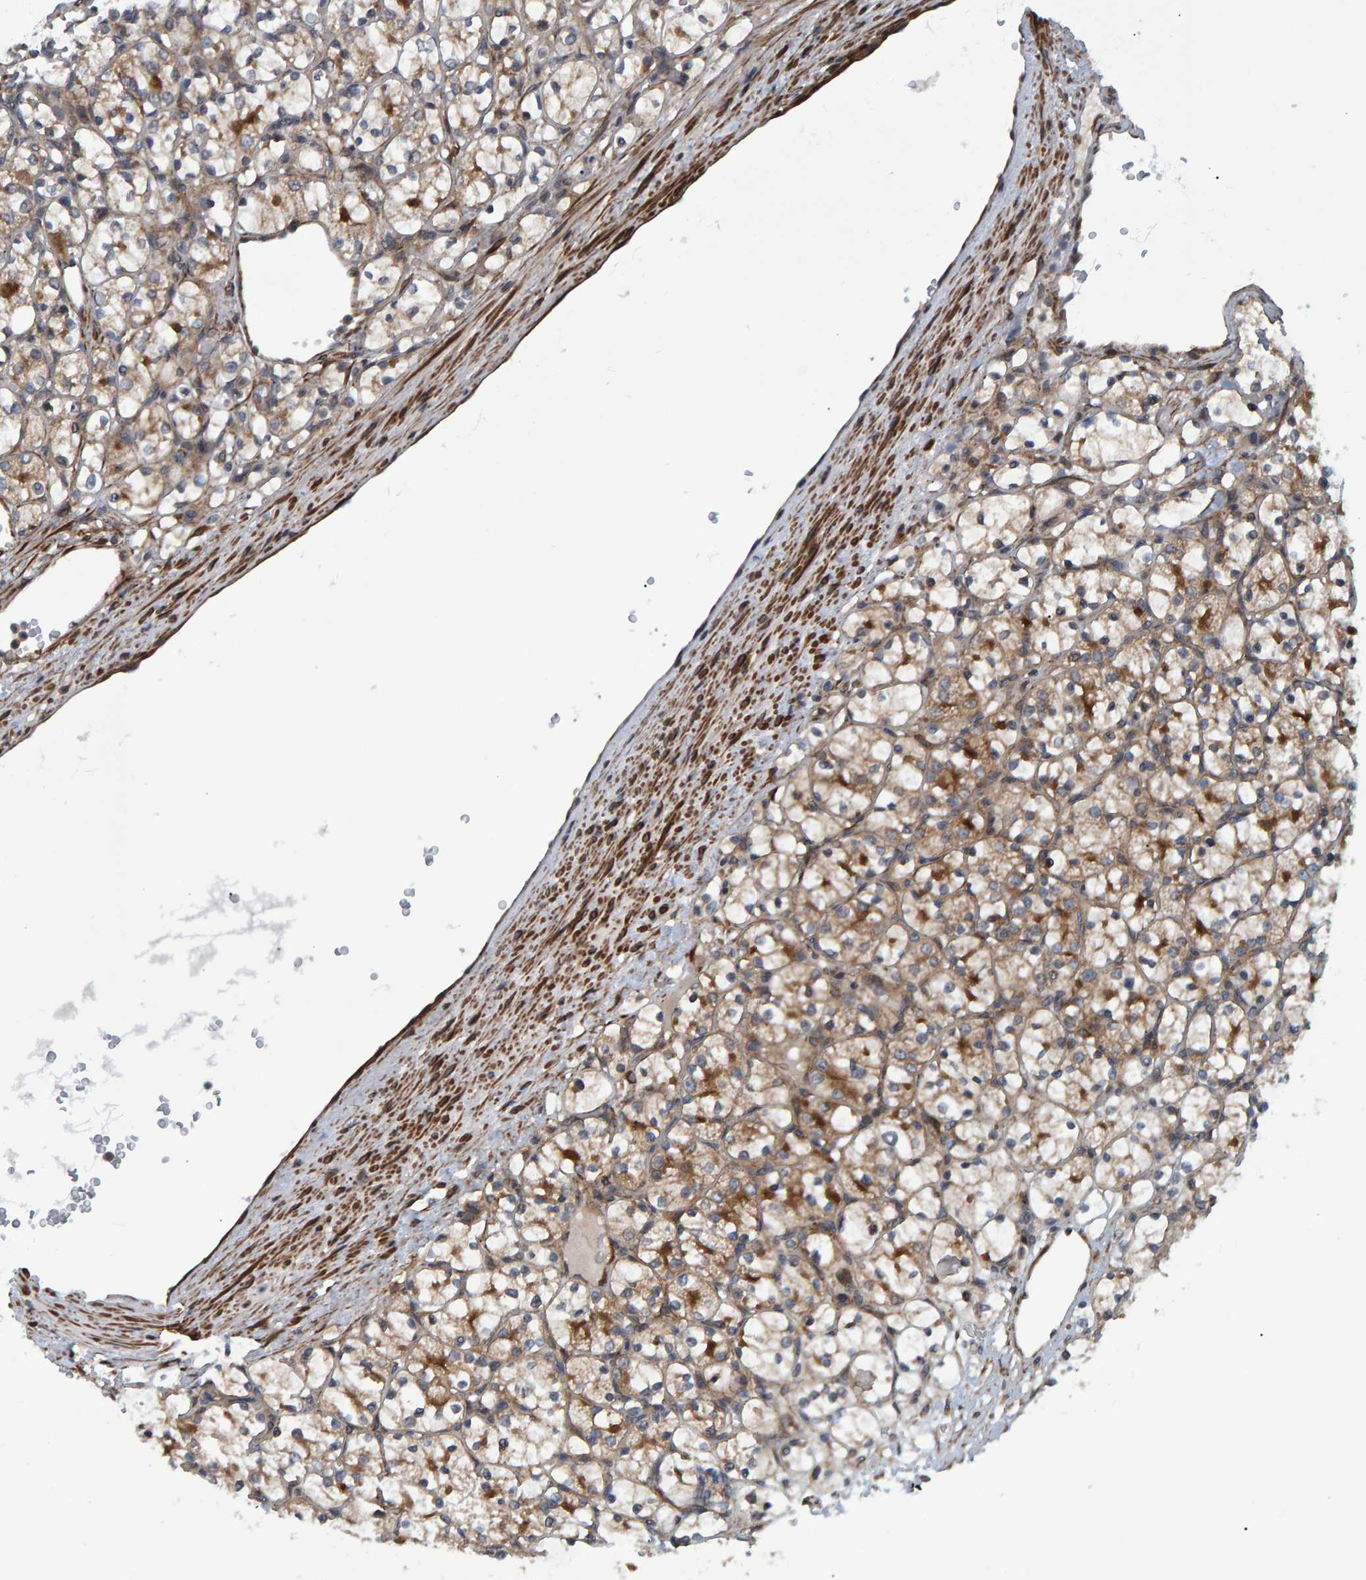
{"staining": {"intensity": "moderate", "quantity": ">75%", "location": "cytoplasmic/membranous"}, "tissue": "renal cancer", "cell_type": "Tumor cells", "image_type": "cancer", "snomed": [{"axis": "morphology", "description": "Adenocarcinoma, NOS"}, {"axis": "topography", "description": "Kidney"}], "caption": "IHC image of renal cancer stained for a protein (brown), which shows medium levels of moderate cytoplasmic/membranous positivity in approximately >75% of tumor cells.", "gene": "ATP6V1H", "patient": {"sex": "female", "age": 69}}